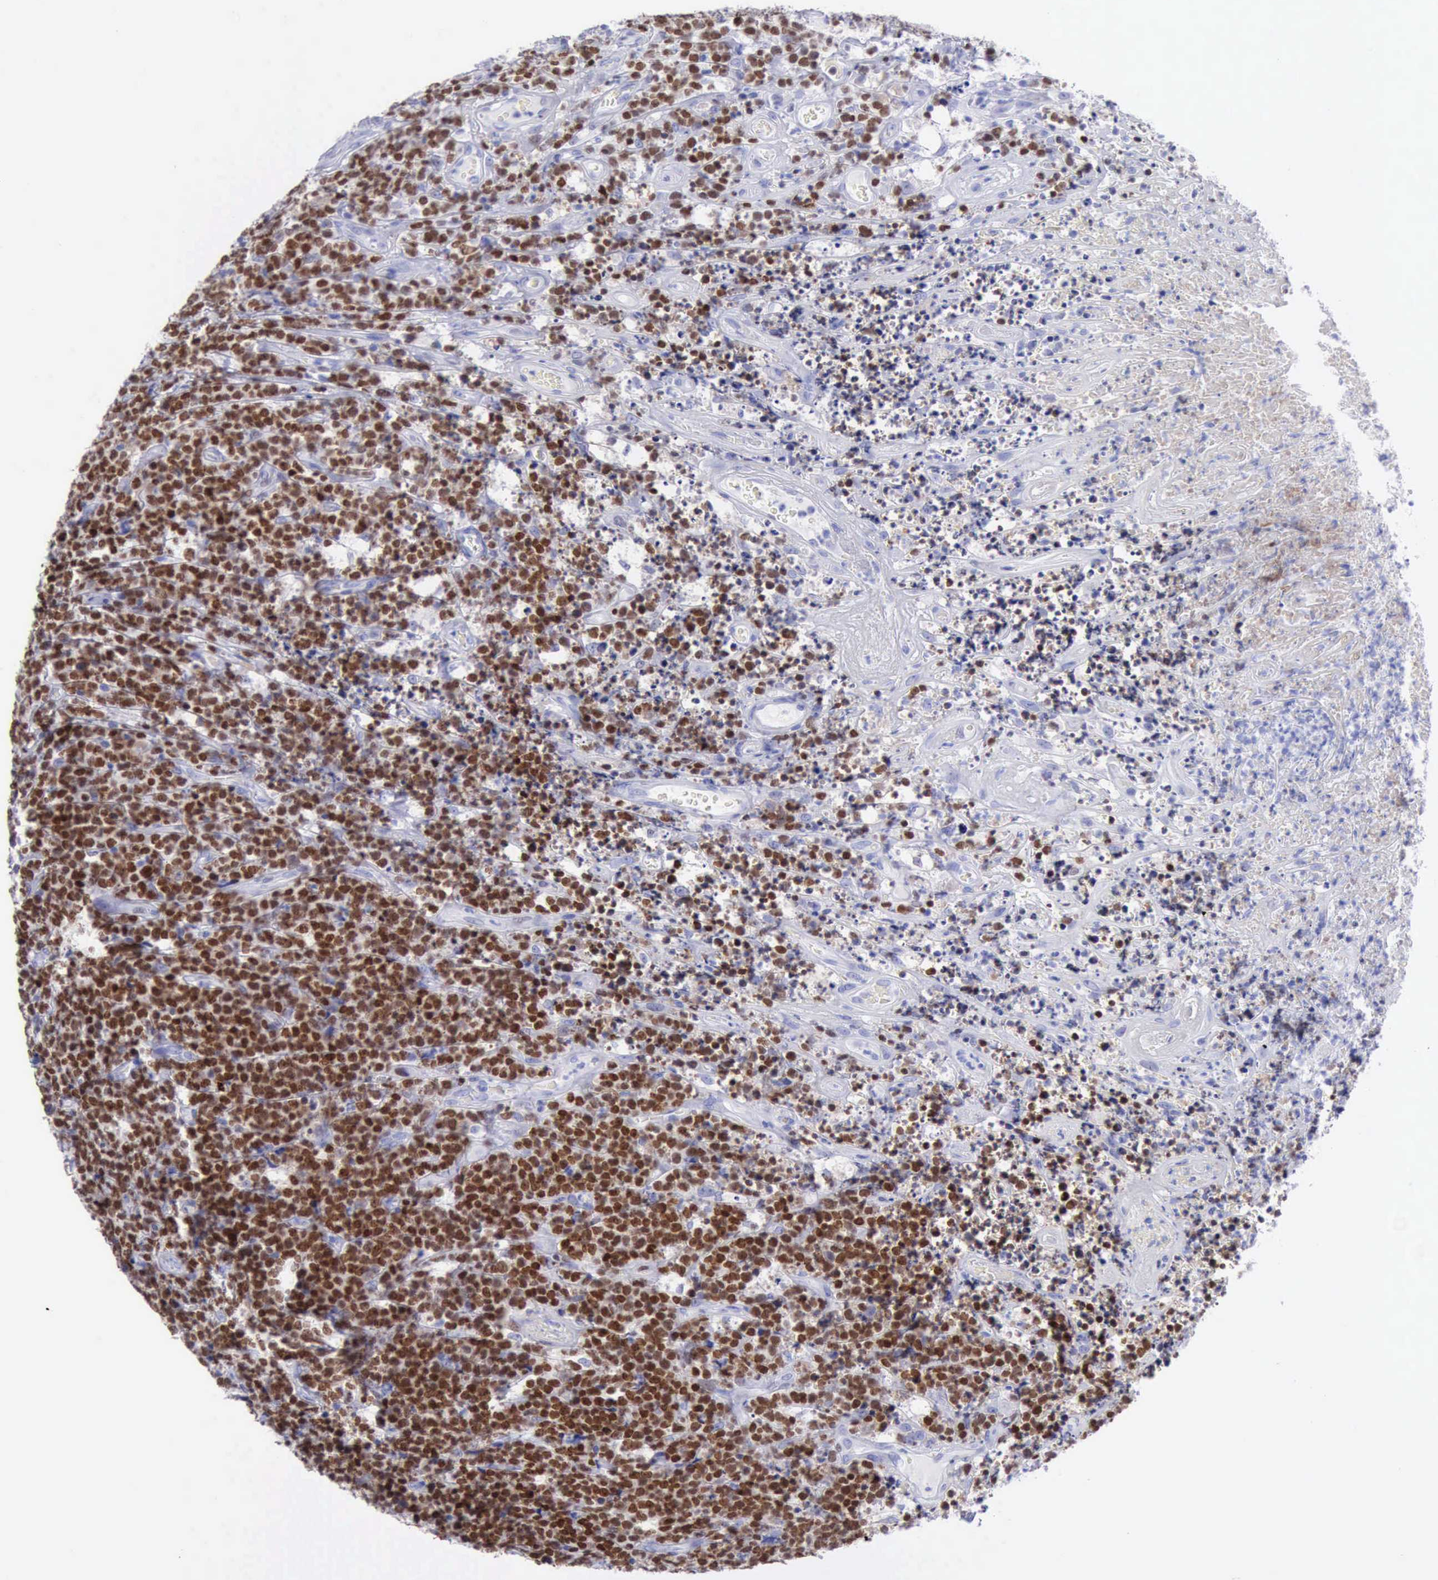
{"staining": {"intensity": "strong", "quantity": ">75%", "location": "nuclear"}, "tissue": "lymphoma", "cell_type": "Tumor cells", "image_type": "cancer", "snomed": [{"axis": "morphology", "description": "Malignant lymphoma, non-Hodgkin's type, High grade"}, {"axis": "topography", "description": "Small intestine"}, {"axis": "topography", "description": "Colon"}], "caption": "The micrograph shows staining of malignant lymphoma, non-Hodgkin's type (high-grade), revealing strong nuclear protein staining (brown color) within tumor cells. (Brightfield microscopy of DAB IHC at high magnification).", "gene": "MCM2", "patient": {"sex": "male", "age": 8}}